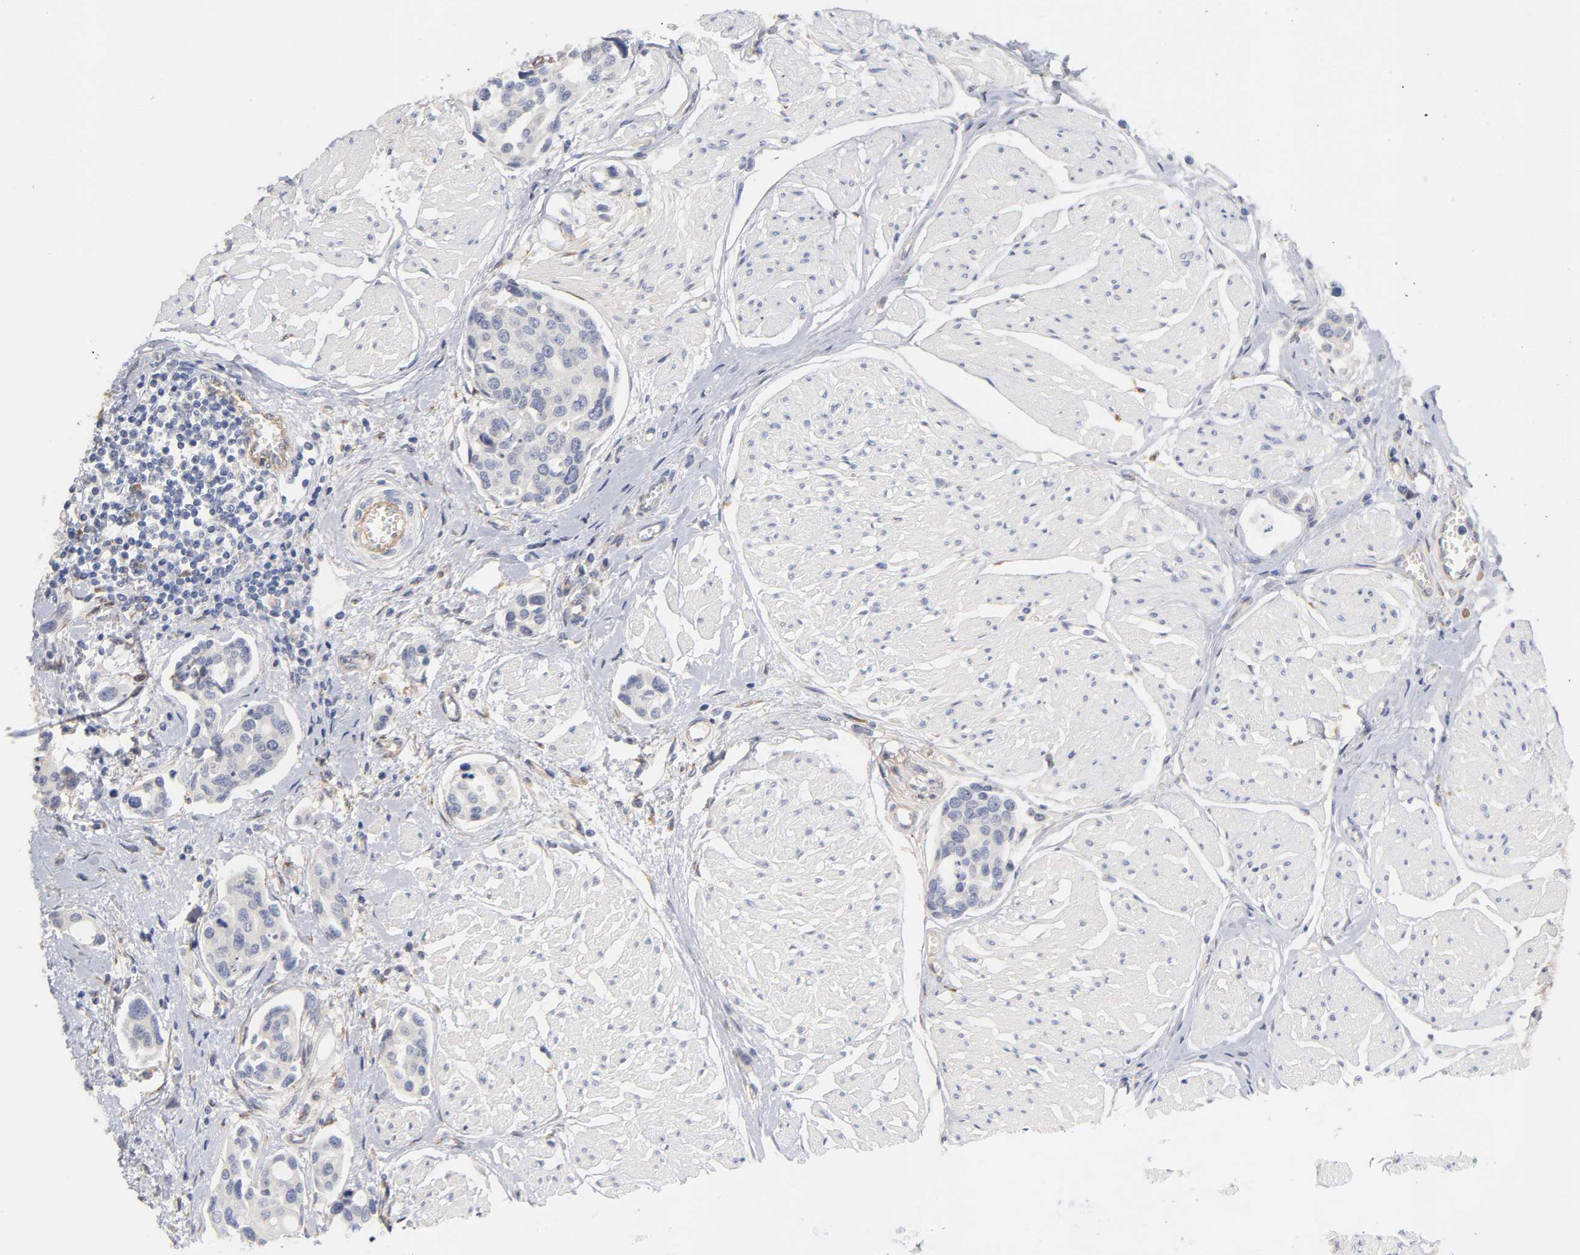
{"staining": {"intensity": "negative", "quantity": "none", "location": "none"}, "tissue": "urothelial cancer", "cell_type": "Tumor cells", "image_type": "cancer", "snomed": [{"axis": "morphology", "description": "Urothelial carcinoma, High grade"}, {"axis": "topography", "description": "Urinary bladder"}], "caption": "Photomicrograph shows no protein positivity in tumor cells of urothelial carcinoma (high-grade) tissue. (DAB (3,3'-diaminobenzidine) IHC, high magnification).", "gene": "LAMB1", "patient": {"sex": "male", "age": 78}}